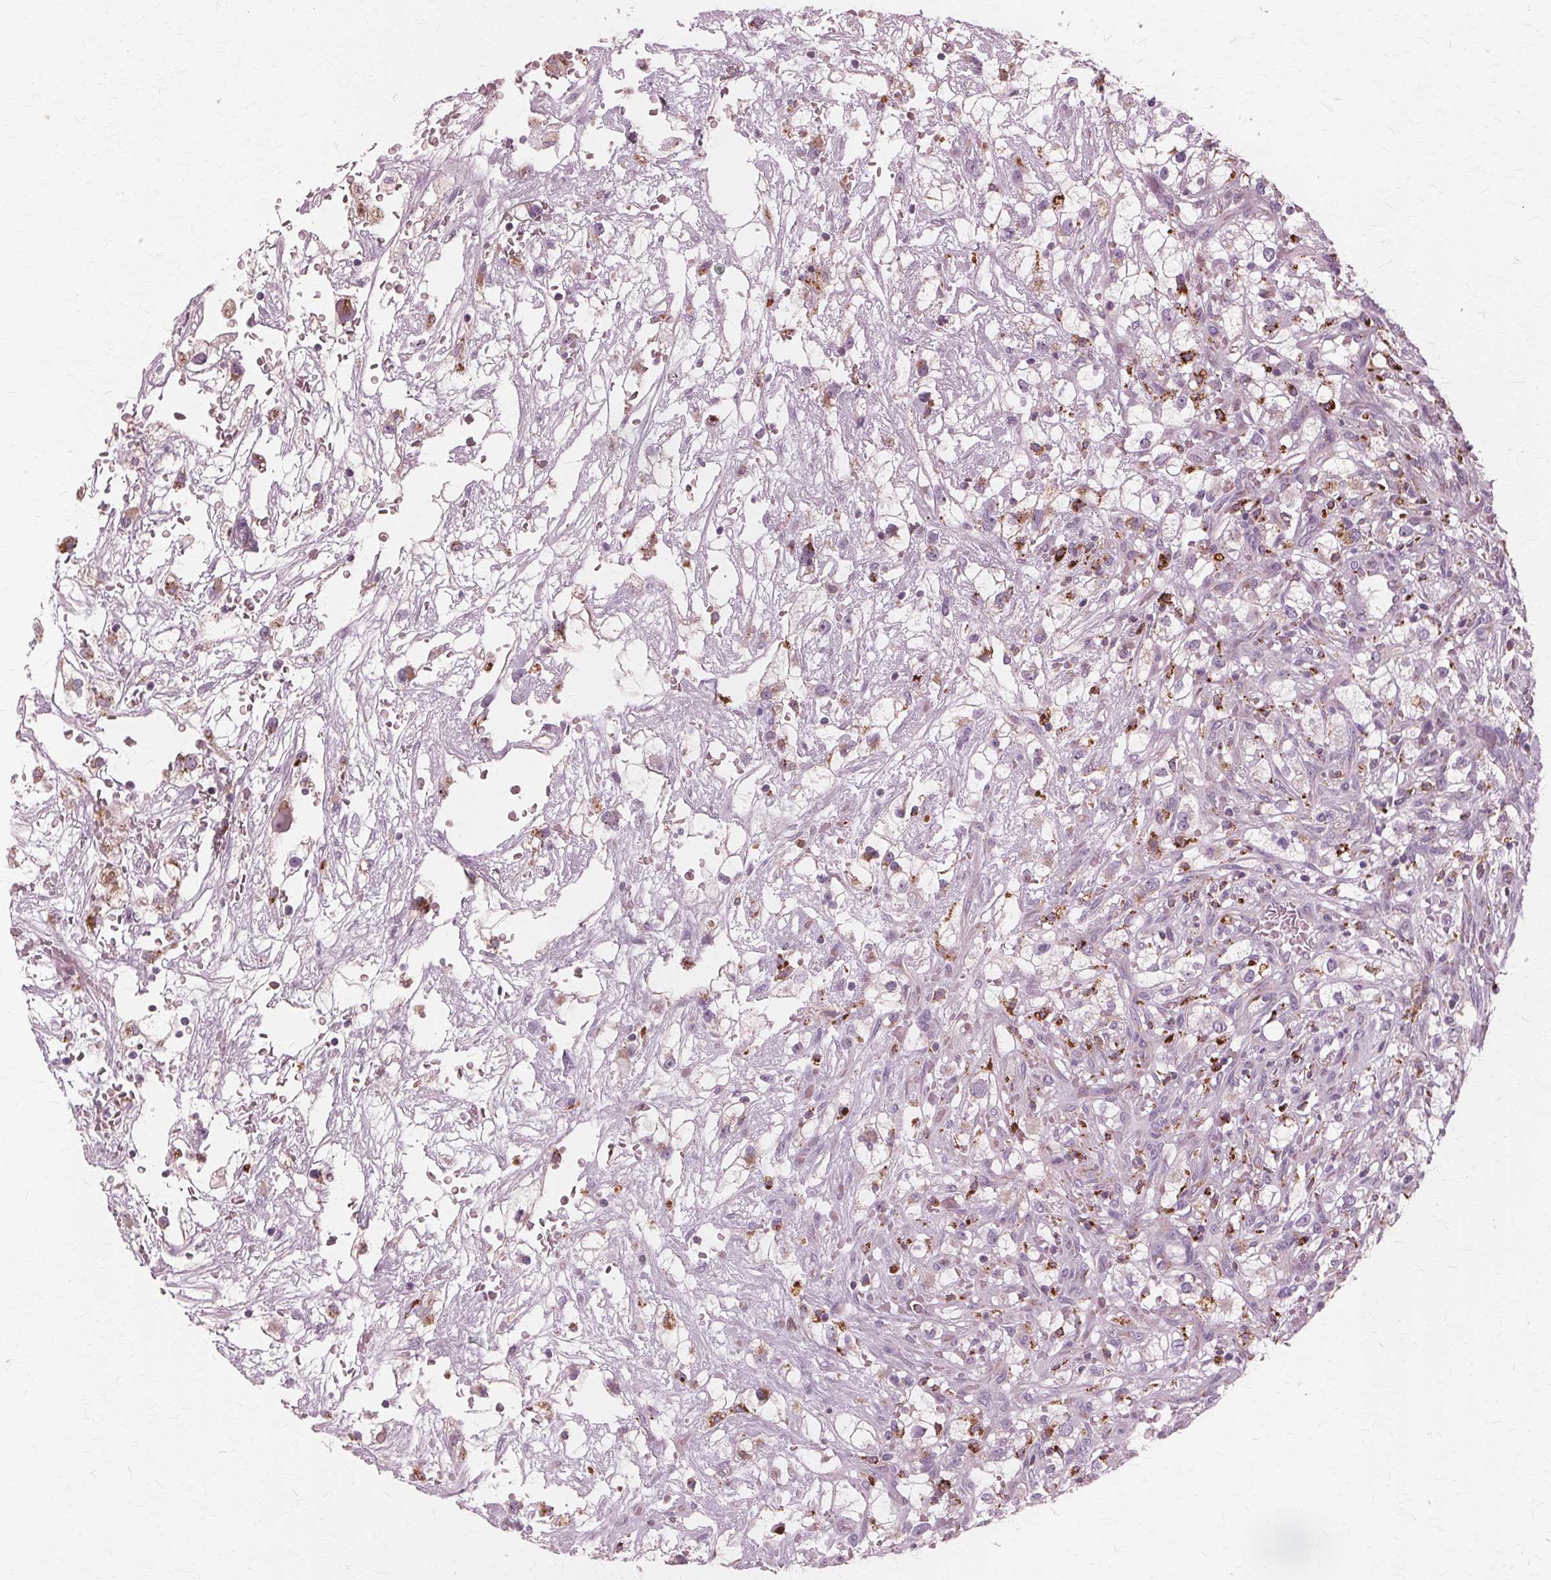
{"staining": {"intensity": "weak", "quantity": "<25%", "location": "cytoplasmic/membranous"}, "tissue": "renal cancer", "cell_type": "Tumor cells", "image_type": "cancer", "snomed": [{"axis": "morphology", "description": "Adenocarcinoma, NOS"}, {"axis": "topography", "description": "Kidney"}], "caption": "Protein analysis of adenocarcinoma (renal) displays no significant positivity in tumor cells. (DAB immunohistochemistry, high magnification).", "gene": "DNASE2", "patient": {"sex": "male", "age": 59}}